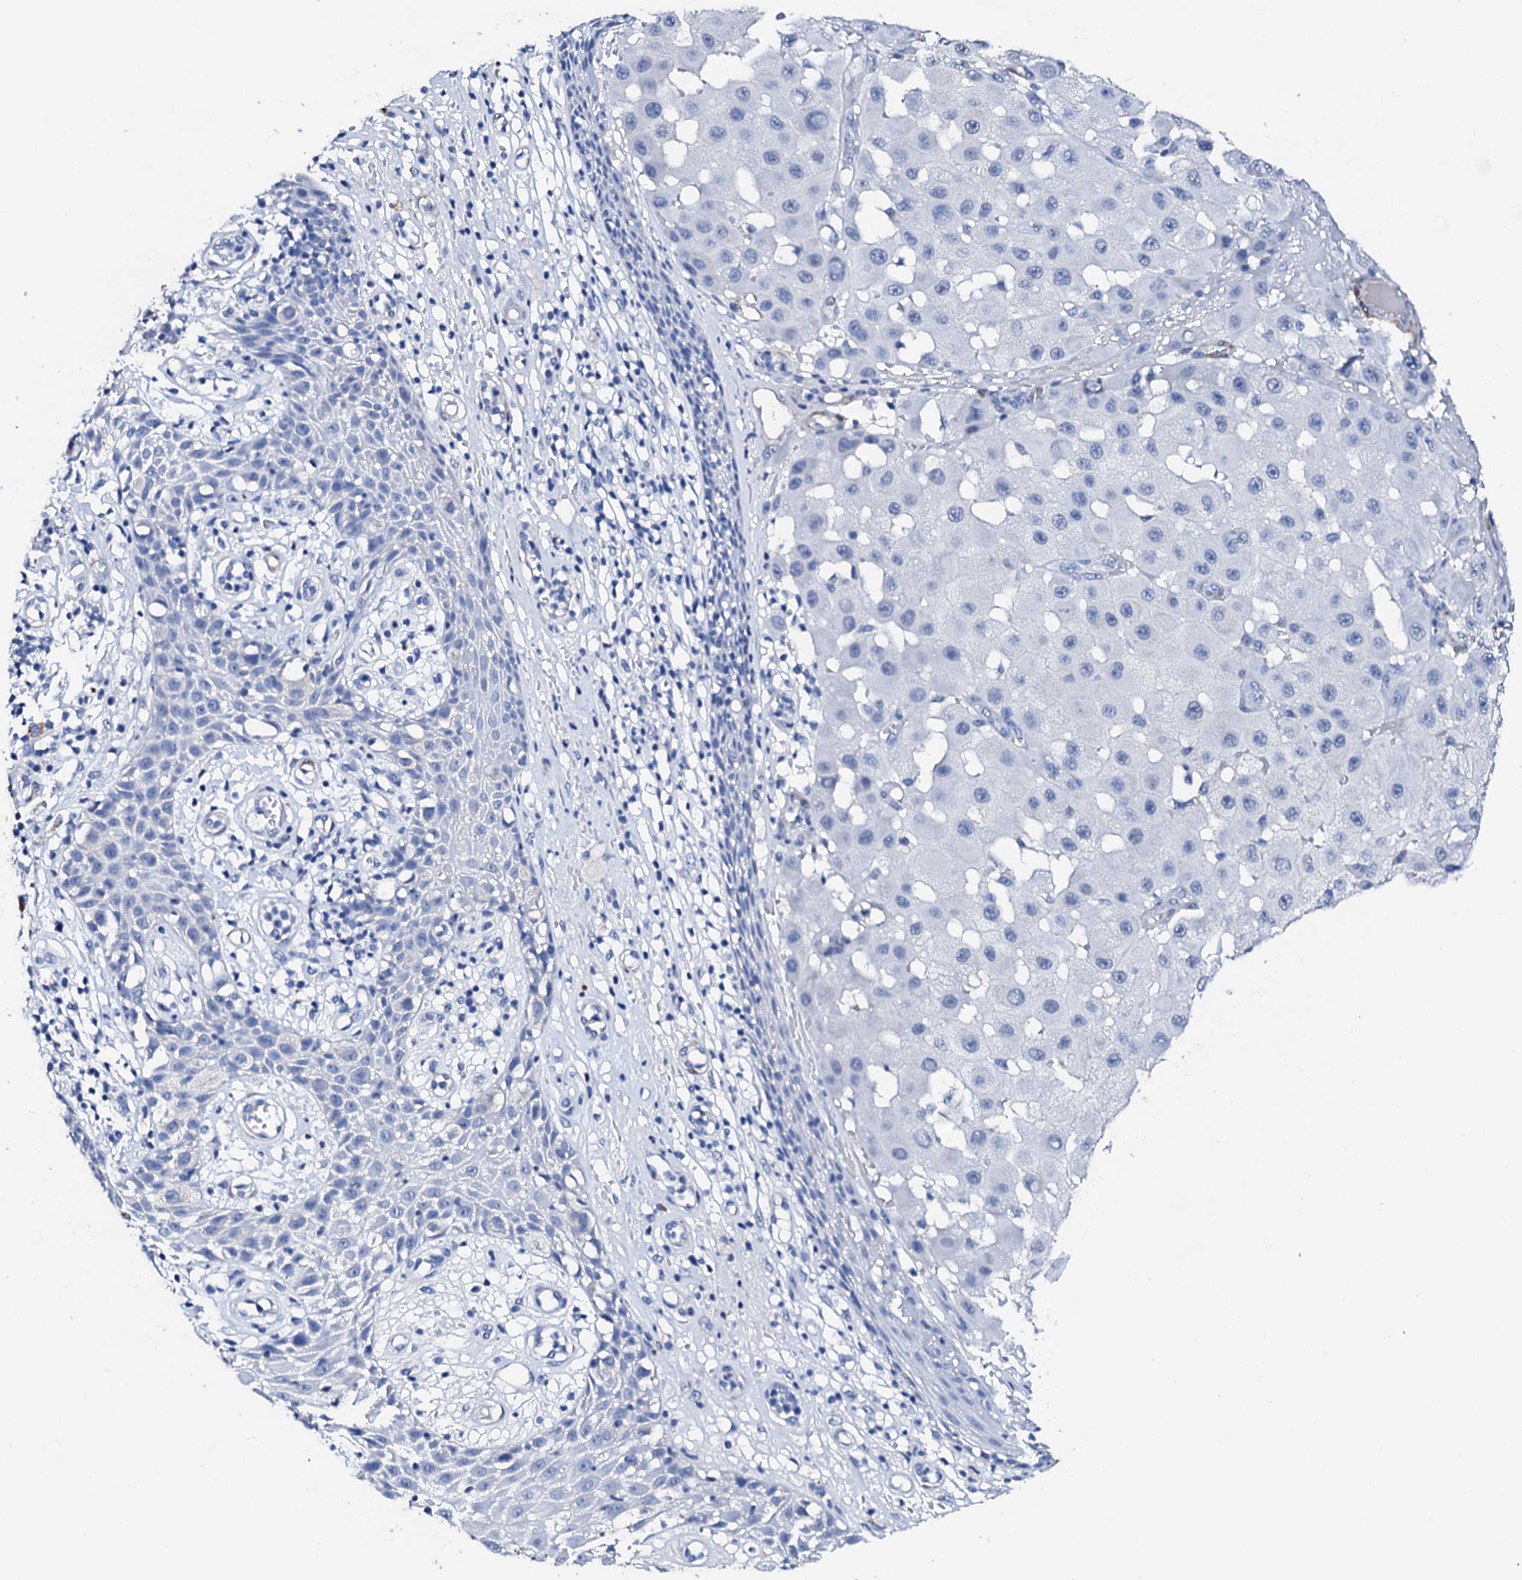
{"staining": {"intensity": "negative", "quantity": "none", "location": "none"}, "tissue": "melanoma", "cell_type": "Tumor cells", "image_type": "cancer", "snomed": [{"axis": "morphology", "description": "Malignant melanoma, NOS"}, {"axis": "topography", "description": "Skin"}], "caption": "Tumor cells show no significant protein positivity in melanoma.", "gene": "NRIP2", "patient": {"sex": "female", "age": 81}}